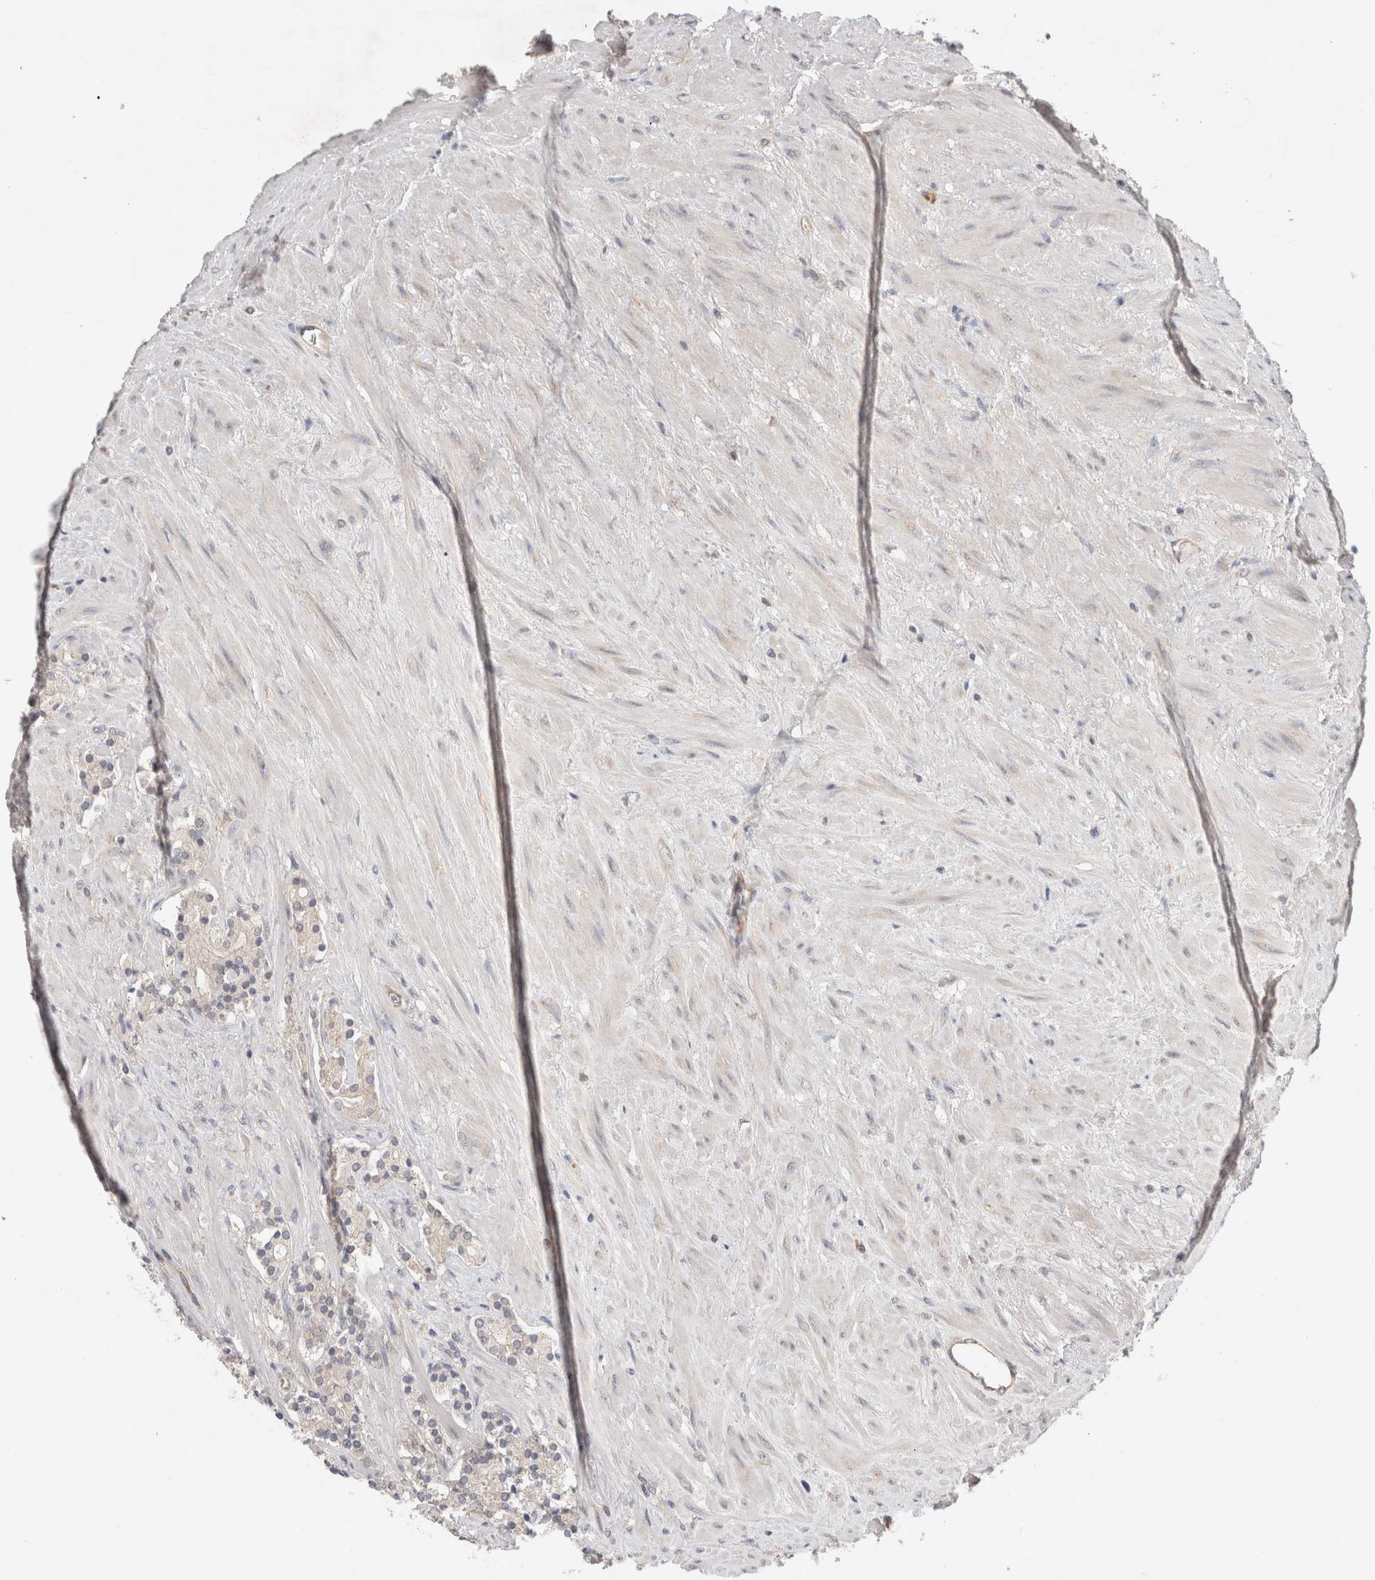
{"staining": {"intensity": "negative", "quantity": "none", "location": "none"}, "tissue": "prostate cancer", "cell_type": "Tumor cells", "image_type": "cancer", "snomed": [{"axis": "morphology", "description": "Adenocarcinoma, High grade"}, {"axis": "topography", "description": "Prostate"}], "caption": "Prostate cancer (adenocarcinoma (high-grade)) stained for a protein using immunohistochemistry (IHC) demonstrates no staining tumor cells.", "gene": "RASAL2", "patient": {"sex": "male", "age": 71}}